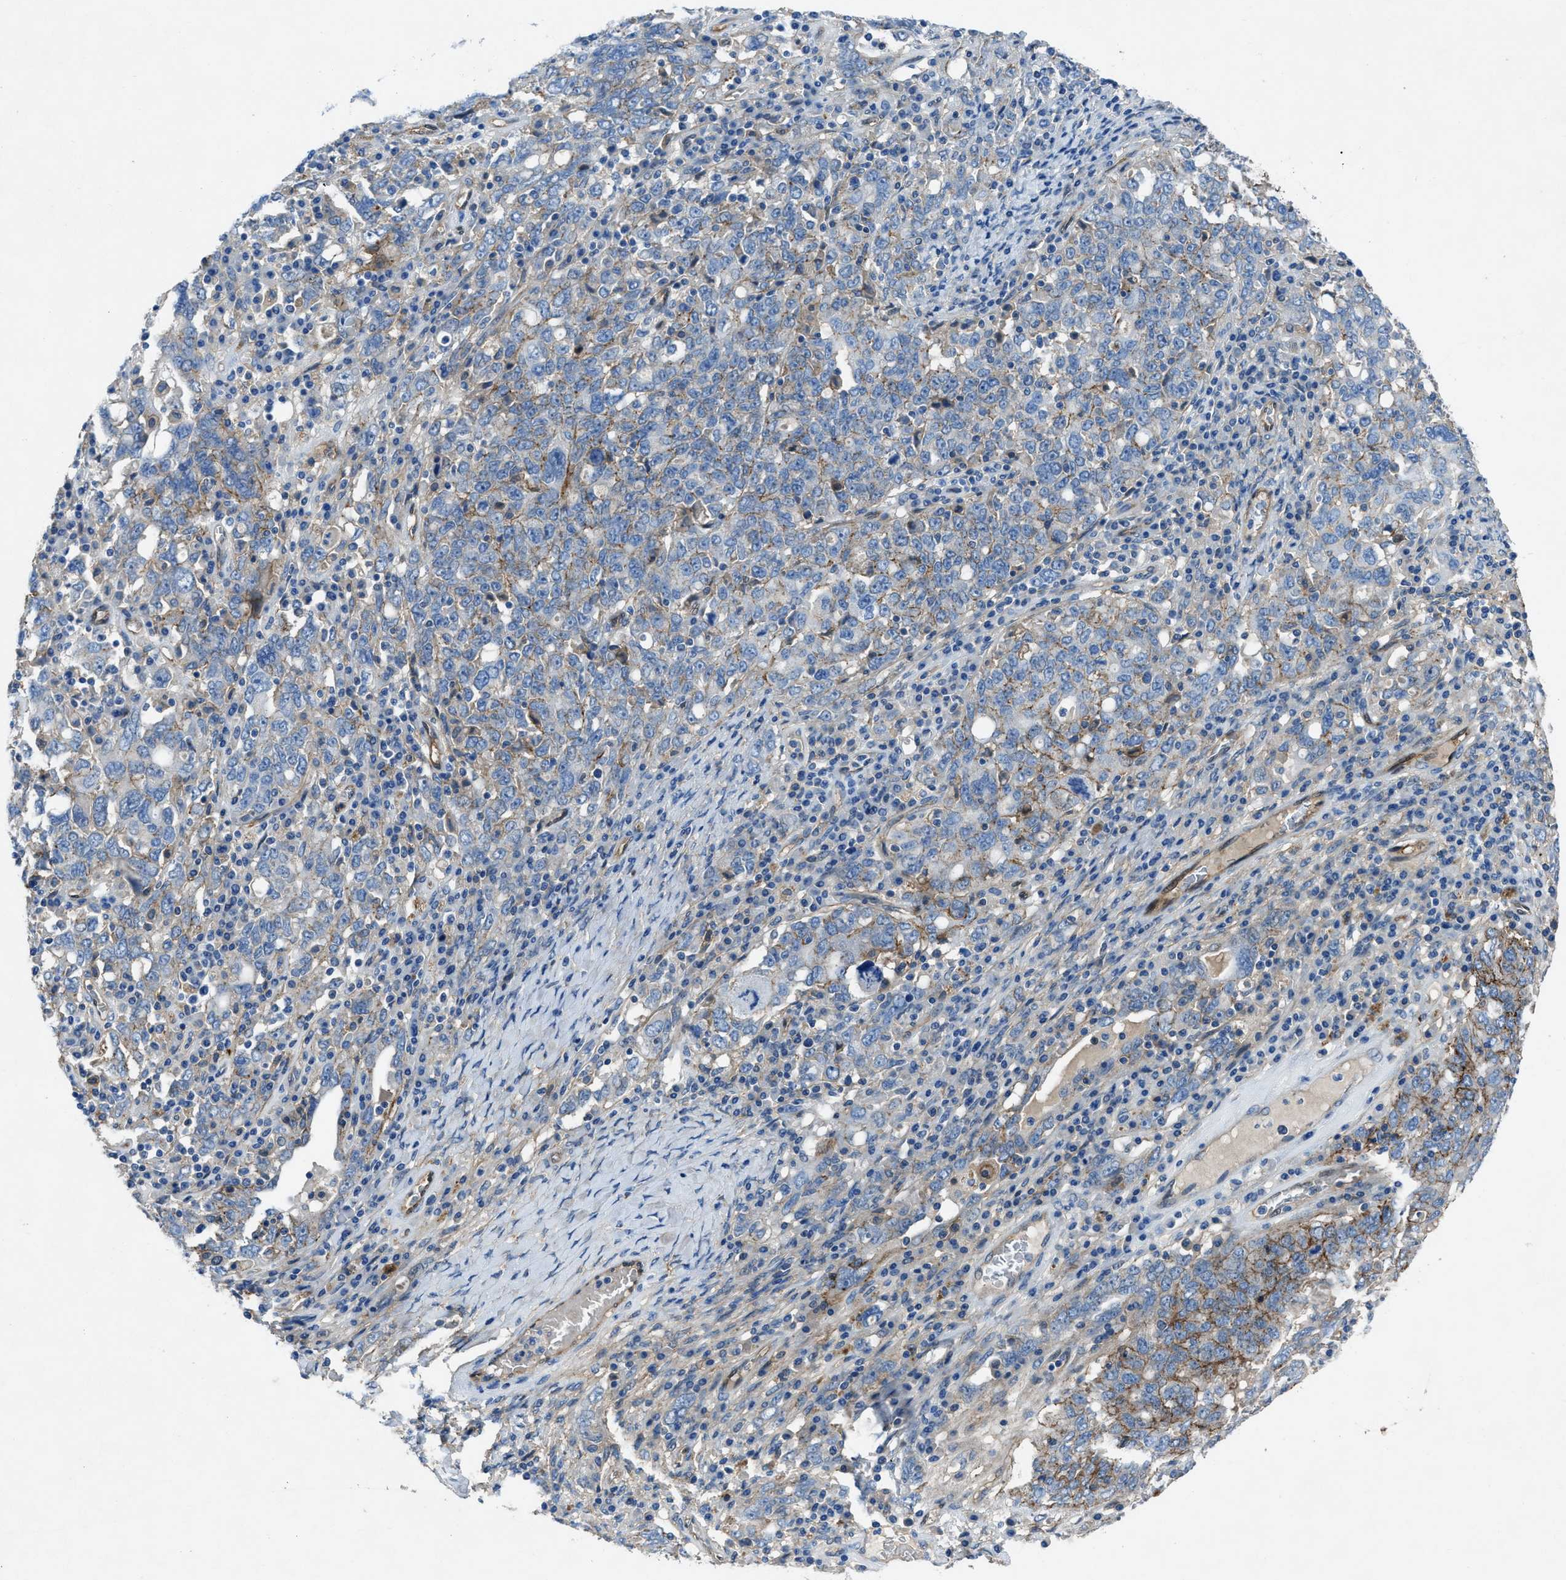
{"staining": {"intensity": "moderate", "quantity": "25%-75%", "location": "cytoplasmic/membranous"}, "tissue": "ovarian cancer", "cell_type": "Tumor cells", "image_type": "cancer", "snomed": [{"axis": "morphology", "description": "Carcinoma, endometroid"}, {"axis": "topography", "description": "Ovary"}], "caption": "Protein expression analysis of ovarian cancer (endometroid carcinoma) demonstrates moderate cytoplasmic/membranous positivity in approximately 25%-75% of tumor cells. Nuclei are stained in blue.", "gene": "PTGFRN", "patient": {"sex": "female", "age": 62}}